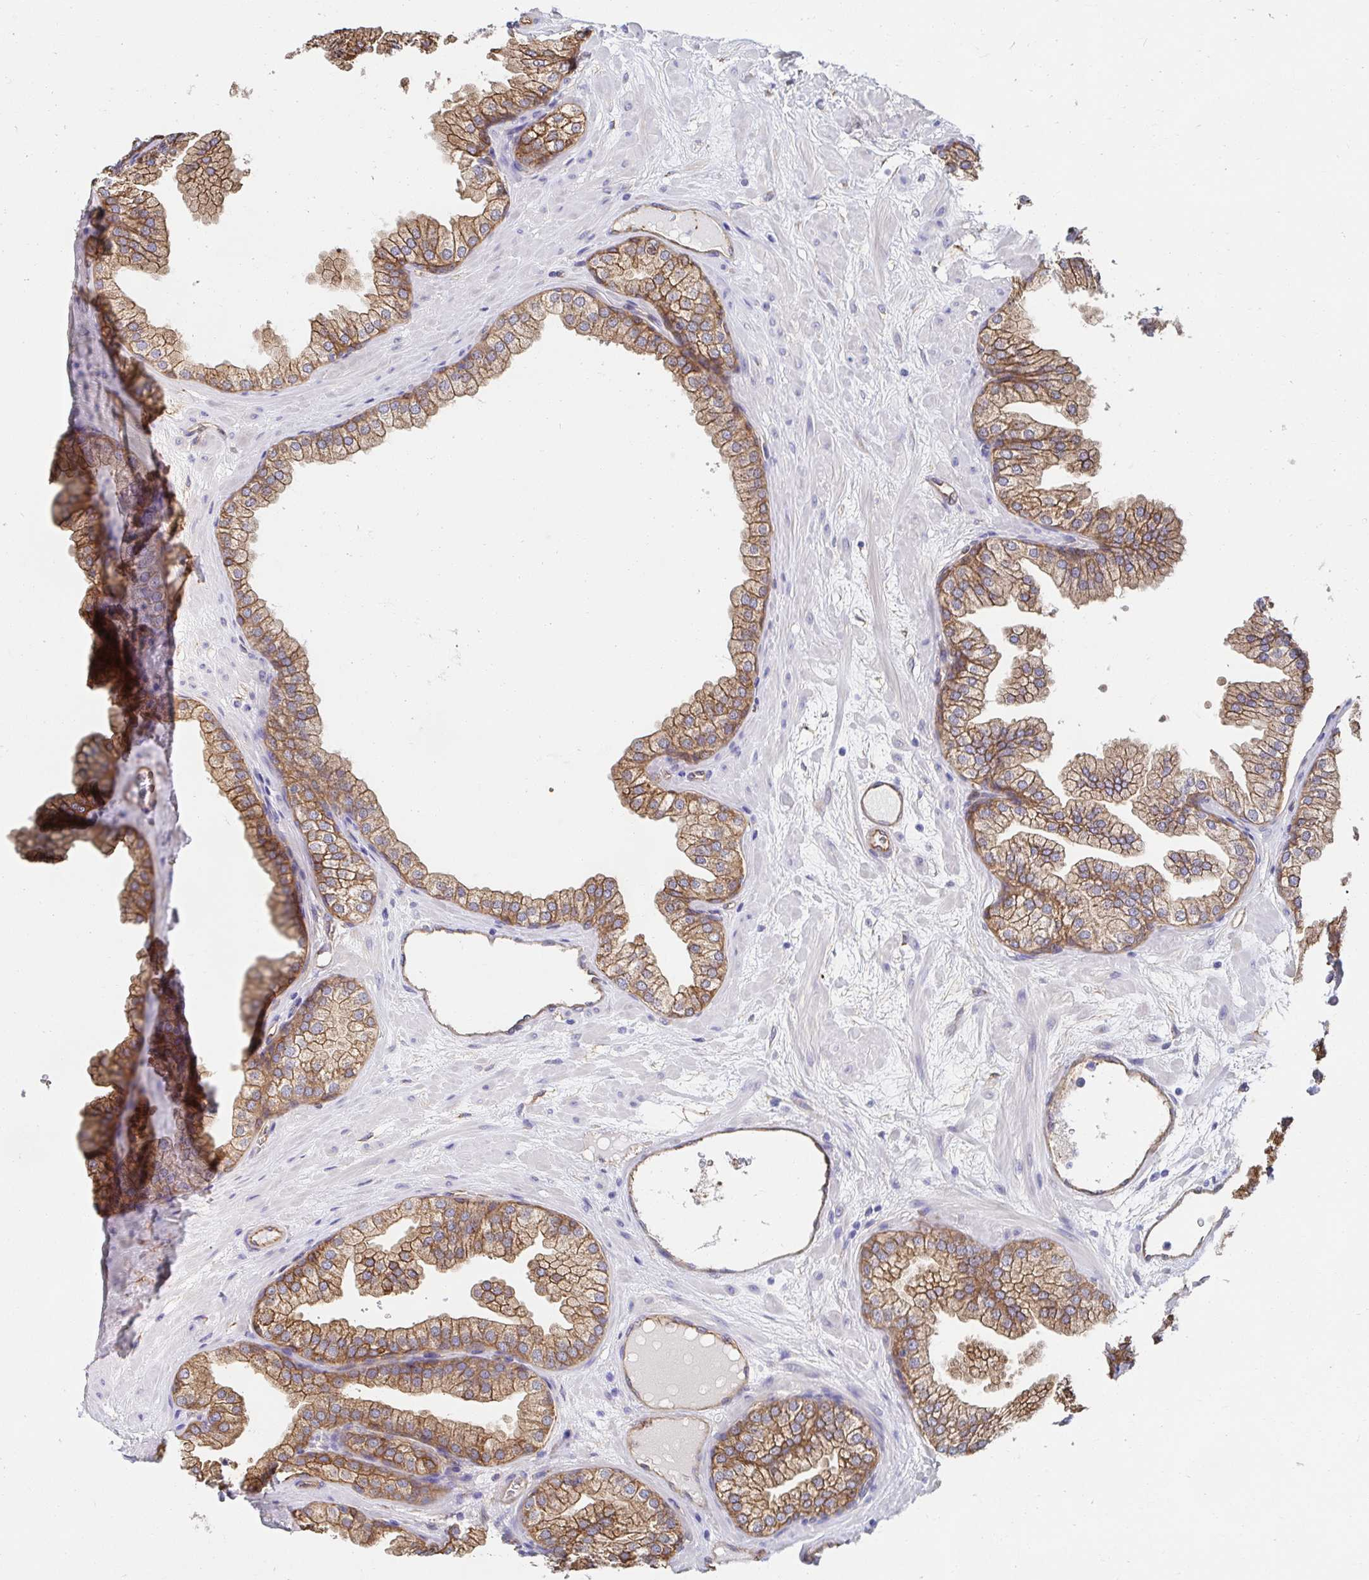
{"staining": {"intensity": "moderate", "quantity": ">75%", "location": "cytoplasmic/membranous"}, "tissue": "prostate", "cell_type": "Glandular cells", "image_type": "normal", "snomed": [{"axis": "morphology", "description": "Normal tissue, NOS"}, {"axis": "topography", "description": "Prostate"}], "caption": "Immunohistochemistry (IHC) of normal human prostate exhibits medium levels of moderate cytoplasmic/membranous staining in approximately >75% of glandular cells.", "gene": "CTTN", "patient": {"sex": "male", "age": 37}}